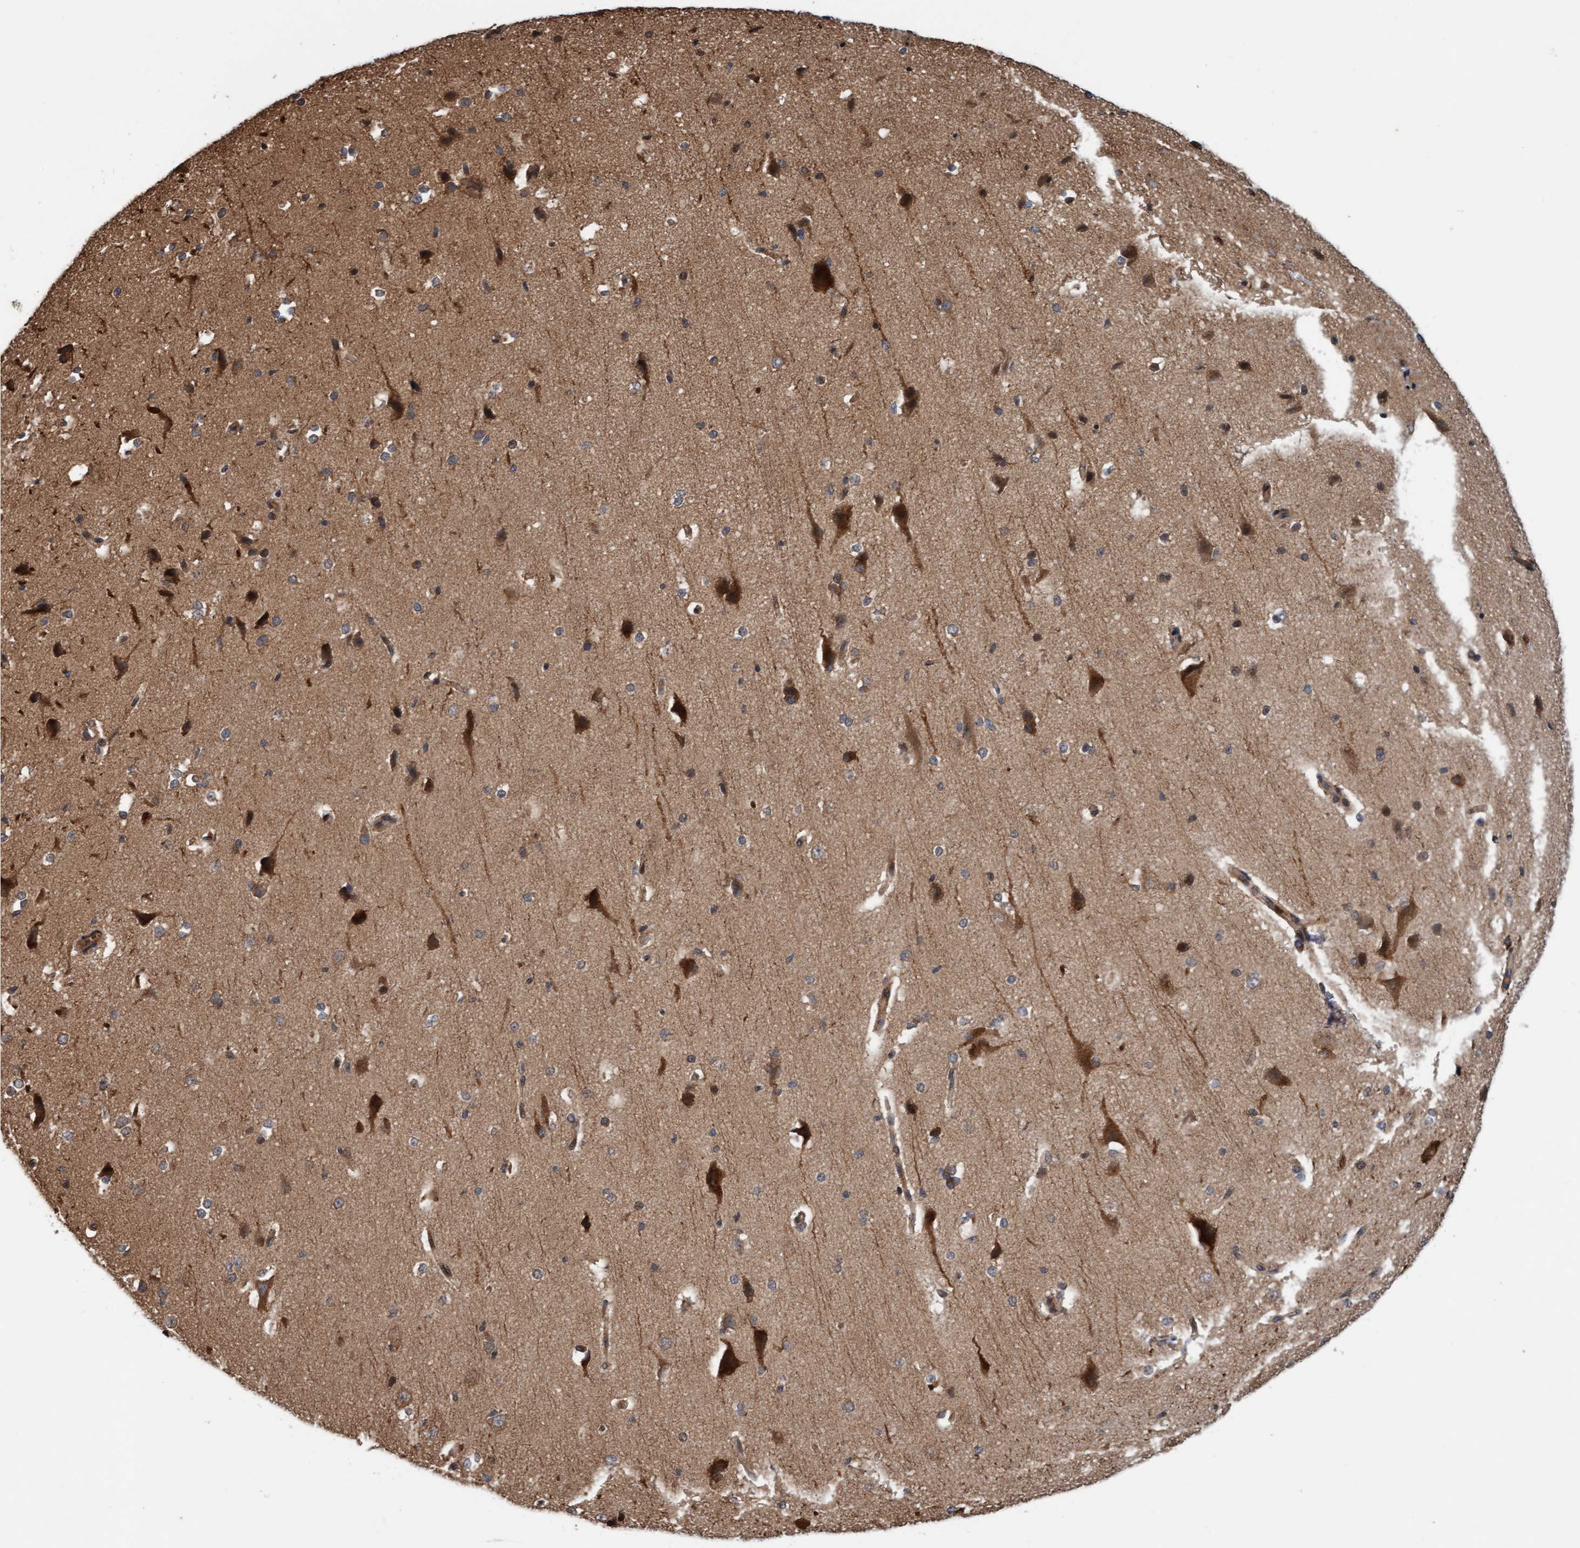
{"staining": {"intensity": "moderate", "quantity": ">75%", "location": "cytoplasmic/membranous"}, "tissue": "cerebral cortex", "cell_type": "Endothelial cells", "image_type": "normal", "snomed": [{"axis": "morphology", "description": "Normal tissue, NOS"}, {"axis": "morphology", "description": "Developmental malformation"}, {"axis": "topography", "description": "Cerebral cortex"}], "caption": "Endothelial cells demonstrate medium levels of moderate cytoplasmic/membranous expression in about >75% of cells in normal cerebral cortex.", "gene": "MLXIP", "patient": {"sex": "female", "age": 30}}